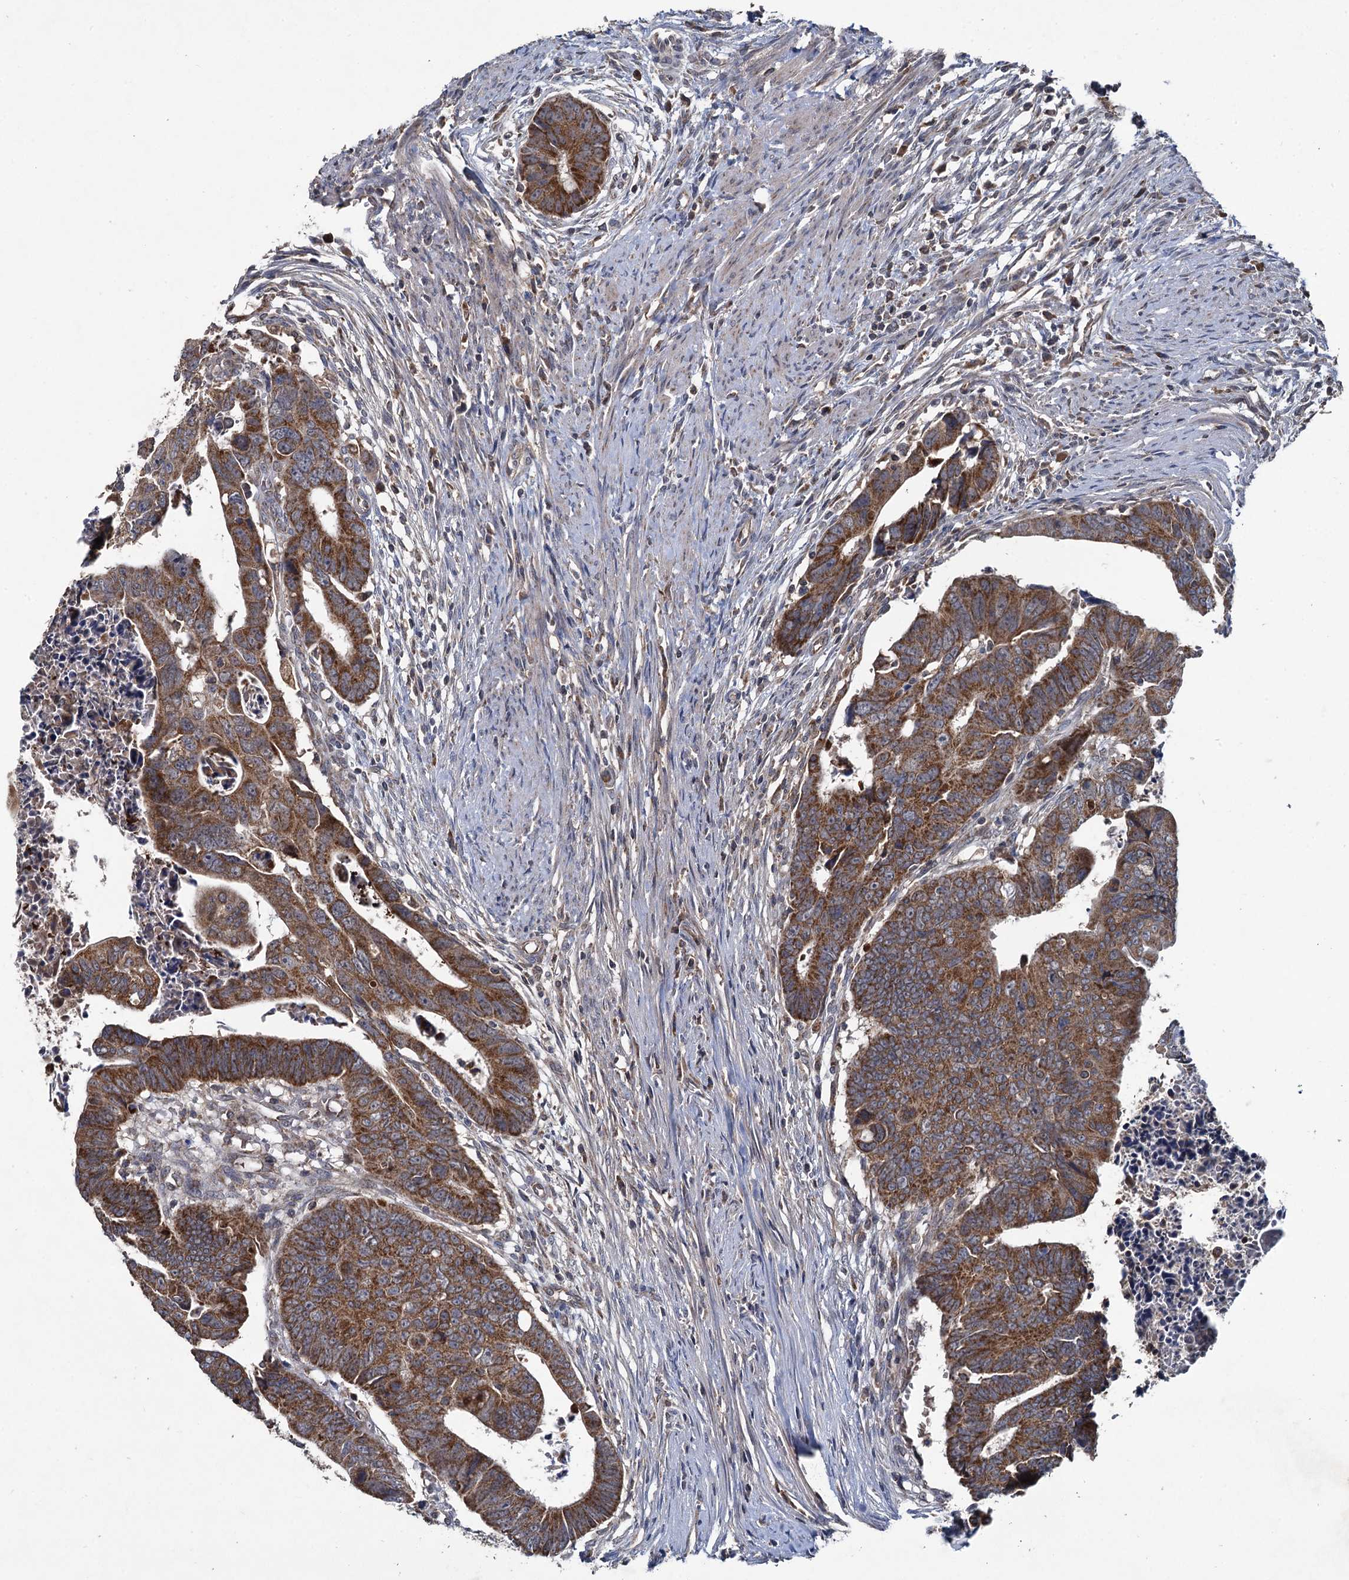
{"staining": {"intensity": "strong", "quantity": ">75%", "location": "cytoplasmic/membranous"}, "tissue": "colorectal cancer", "cell_type": "Tumor cells", "image_type": "cancer", "snomed": [{"axis": "morphology", "description": "Adenocarcinoma, NOS"}, {"axis": "topography", "description": "Rectum"}], "caption": "Tumor cells show high levels of strong cytoplasmic/membranous positivity in approximately >75% of cells in human colorectal cancer.", "gene": "METTL4", "patient": {"sex": "female", "age": 65}}